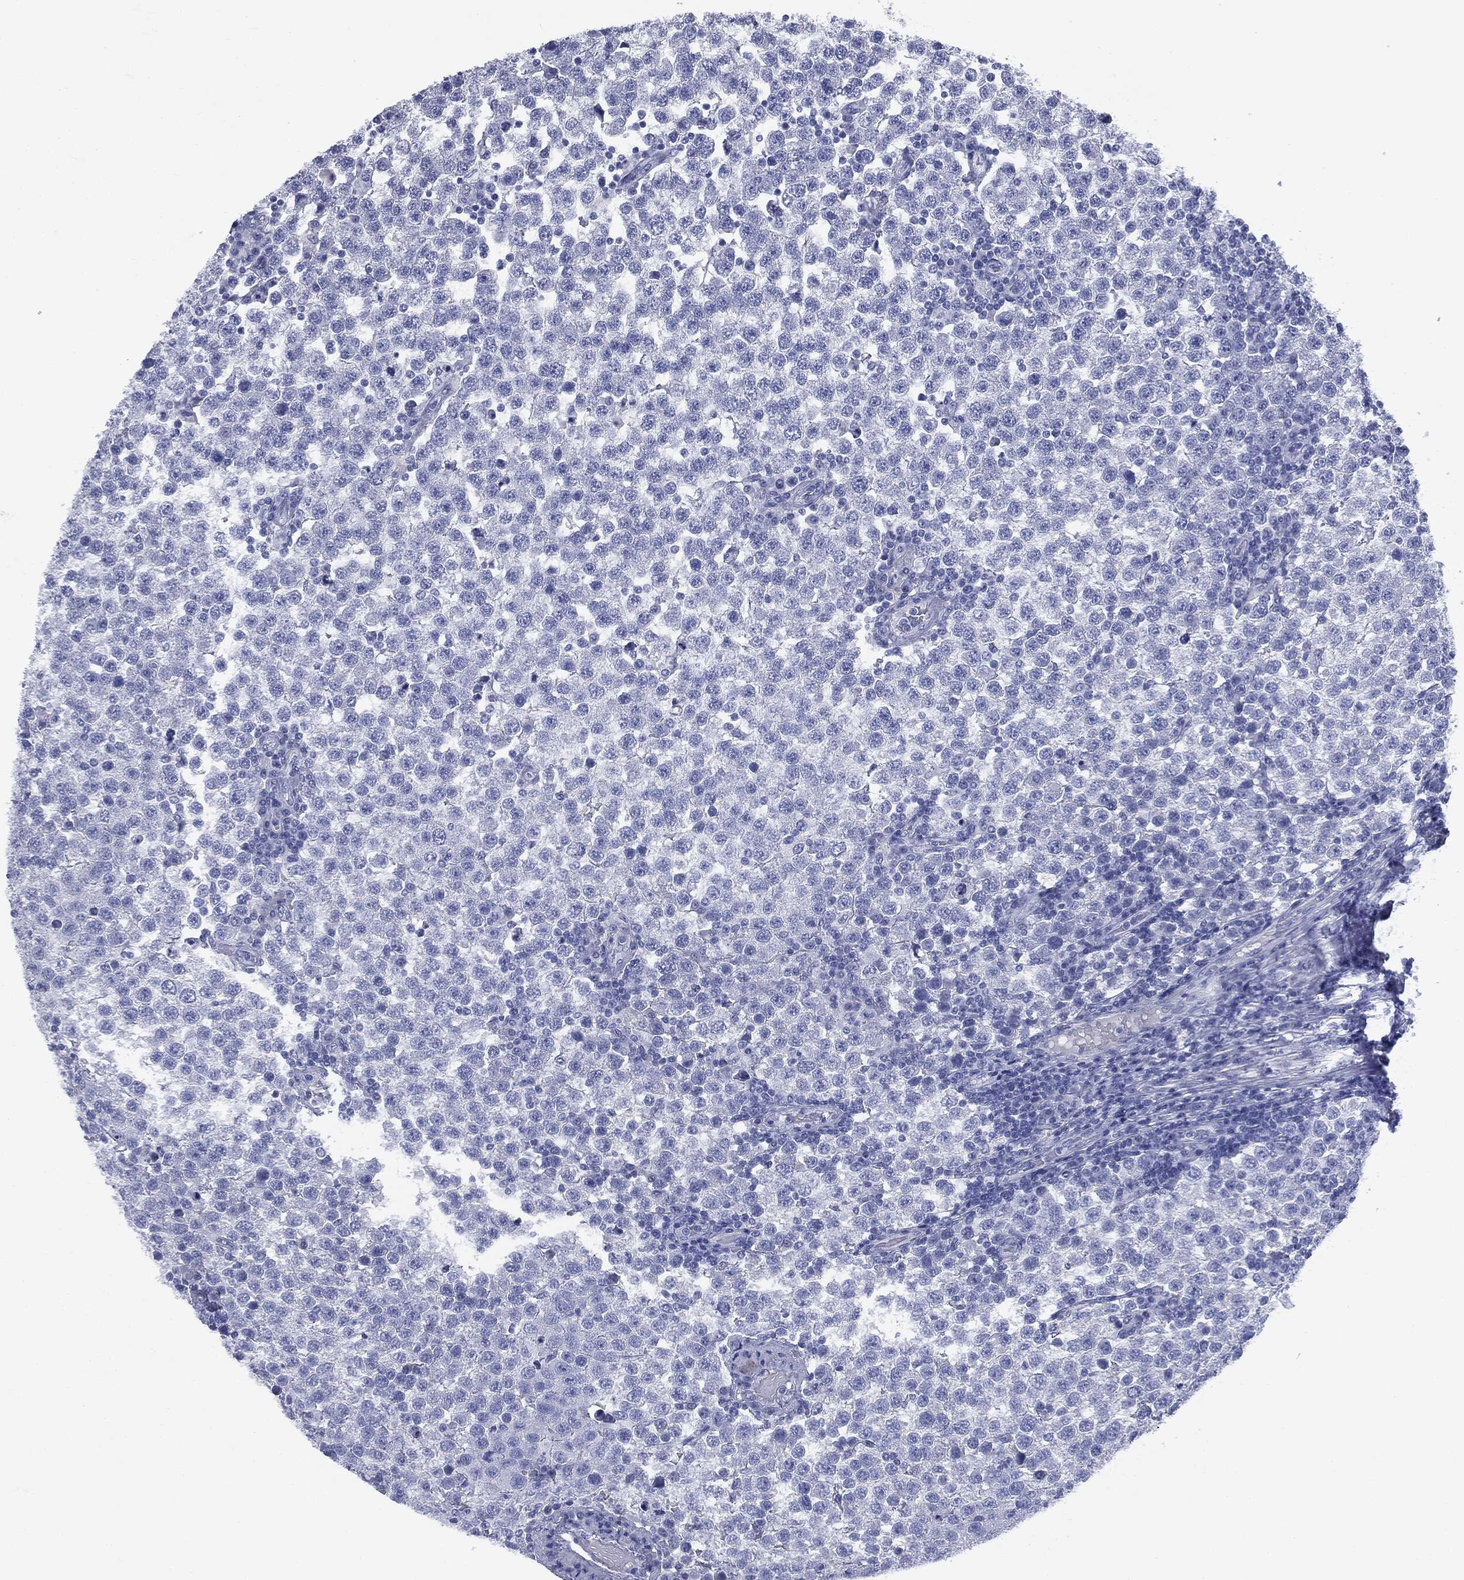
{"staining": {"intensity": "negative", "quantity": "none", "location": "none"}, "tissue": "testis cancer", "cell_type": "Tumor cells", "image_type": "cancer", "snomed": [{"axis": "morphology", "description": "Seminoma, NOS"}, {"axis": "topography", "description": "Testis"}], "caption": "Tumor cells are negative for protein expression in human seminoma (testis).", "gene": "ATP2A1", "patient": {"sex": "male", "age": 34}}